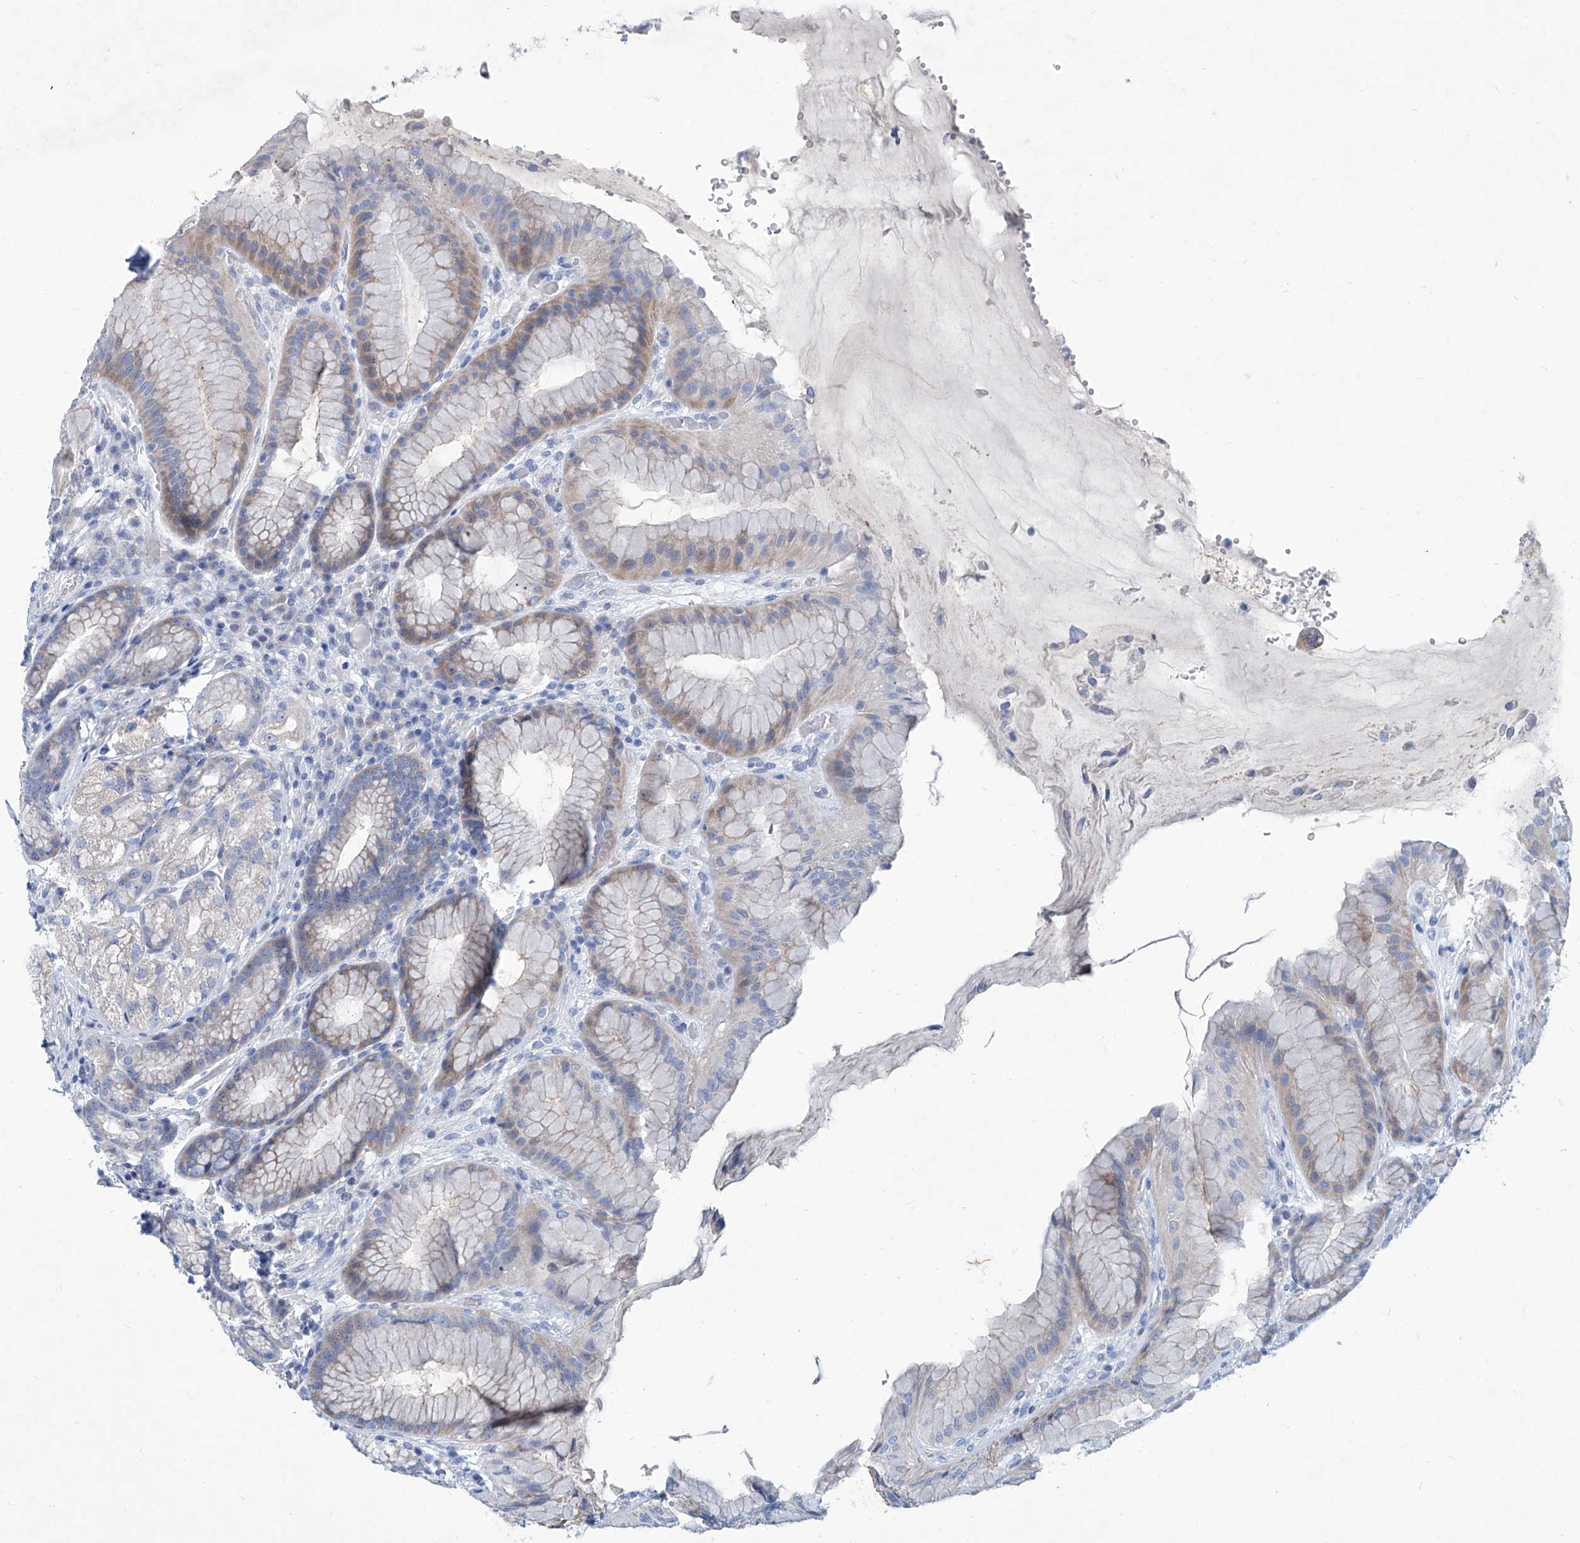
{"staining": {"intensity": "weak", "quantity": "25%-75%", "location": "cytoplasmic/membranous"}, "tissue": "stomach", "cell_type": "Glandular cells", "image_type": "normal", "snomed": [{"axis": "morphology", "description": "Normal tissue, NOS"}, {"axis": "topography", "description": "Stomach"}], "caption": "Immunohistochemistry (IHC) photomicrograph of unremarkable stomach: stomach stained using IHC reveals low levels of weak protein expression localized specifically in the cytoplasmic/membranous of glandular cells, appearing as a cytoplasmic/membranous brown color.", "gene": "ZNF519", "patient": {"sex": "male", "age": 57}}